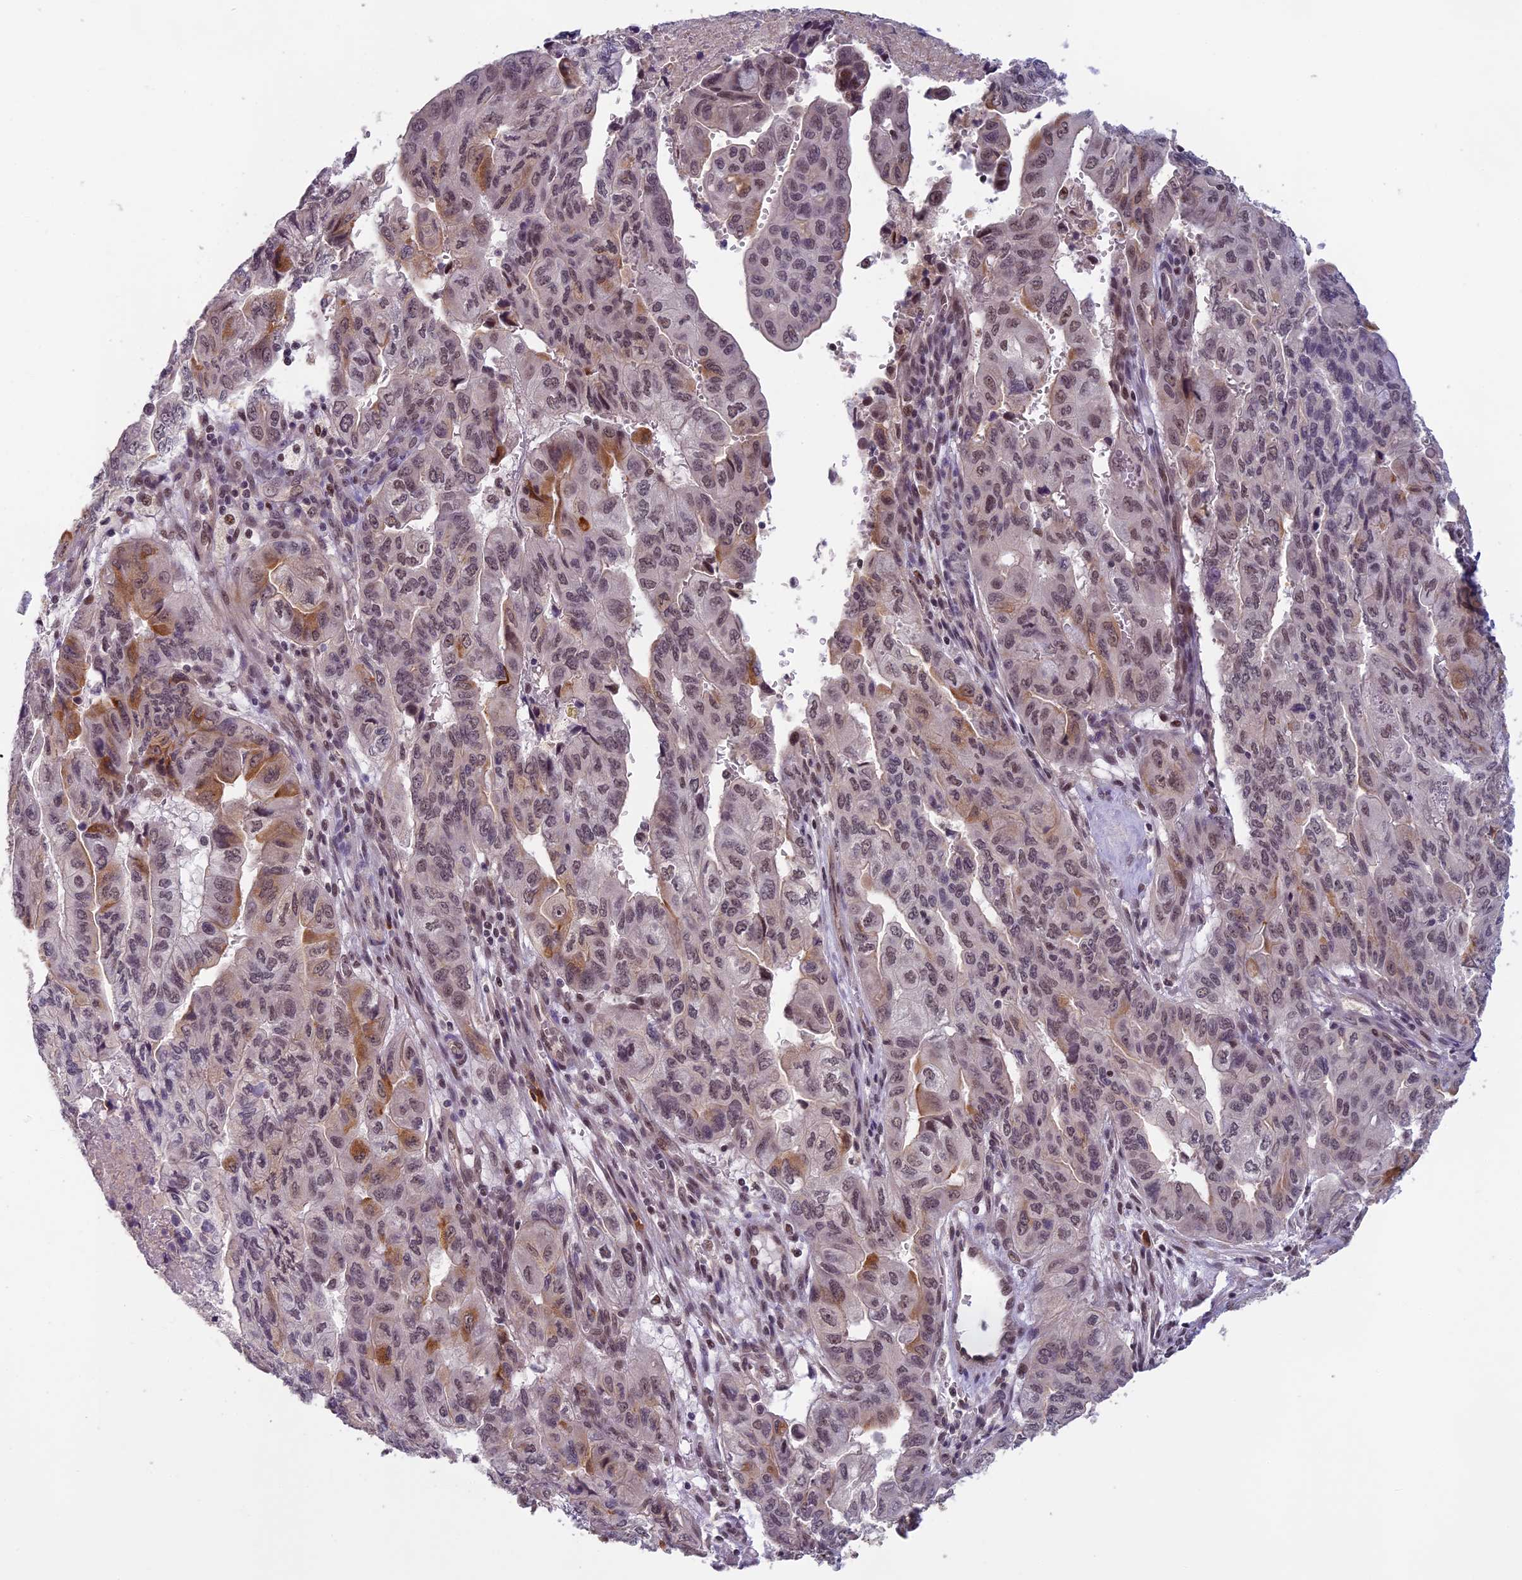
{"staining": {"intensity": "moderate", "quantity": "<25%", "location": "cytoplasmic/membranous"}, "tissue": "pancreatic cancer", "cell_type": "Tumor cells", "image_type": "cancer", "snomed": [{"axis": "morphology", "description": "Adenocarcinoma, NOS"}, {"axis": "topography", "description": "Pancreas"}], "caption": "A brown stain highlights moderate cytoplasmic/membranous positivity of a protein in human adenocarcinoma (pancreatic) tumor cells.", "gene": "MORF4L1", "patient": {"sex": "male", "age": 51}}